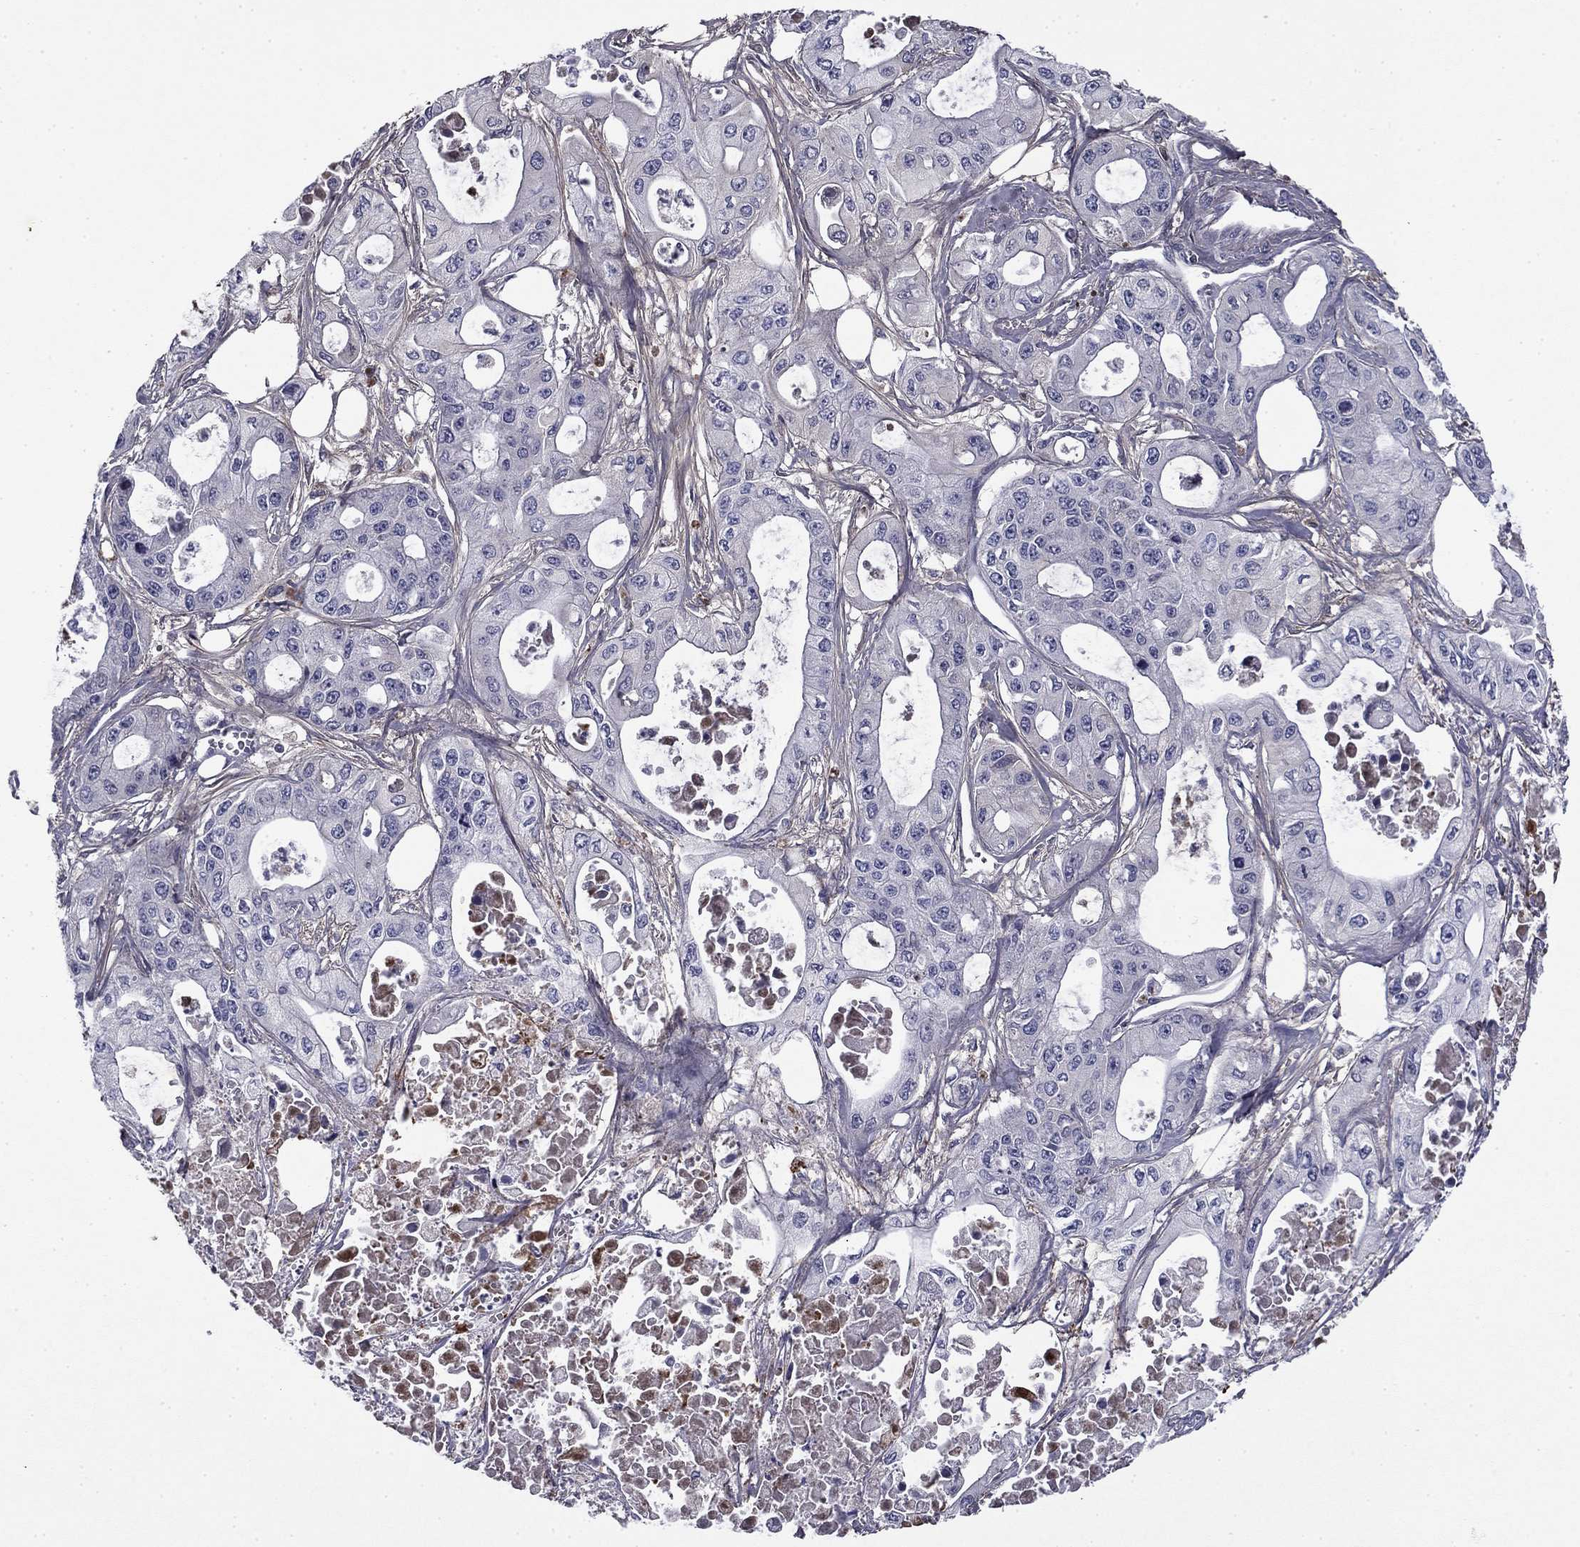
{"staining": {"intensity": "negative", "quantity": "none", "location": "none"}, "tissue": "pancreatic cancer", "cell_type": "Tumor cells", "image_type": "cancer", "snomed": [{"axis": "morphology", "description": "Adenocarcinoma, NOS"}, {"axis": "topography", "description": "Pancreas"}], "caption": "IHC image of neoplastic tissue: pancreatic cancer (adenocarcinoma) stained with DAB (3,3'-diaminobenzidine) shows no significant protein staining in tumor cells.", "gene": "COL2A1", "patient": {"sex": "male", "age": 70}}